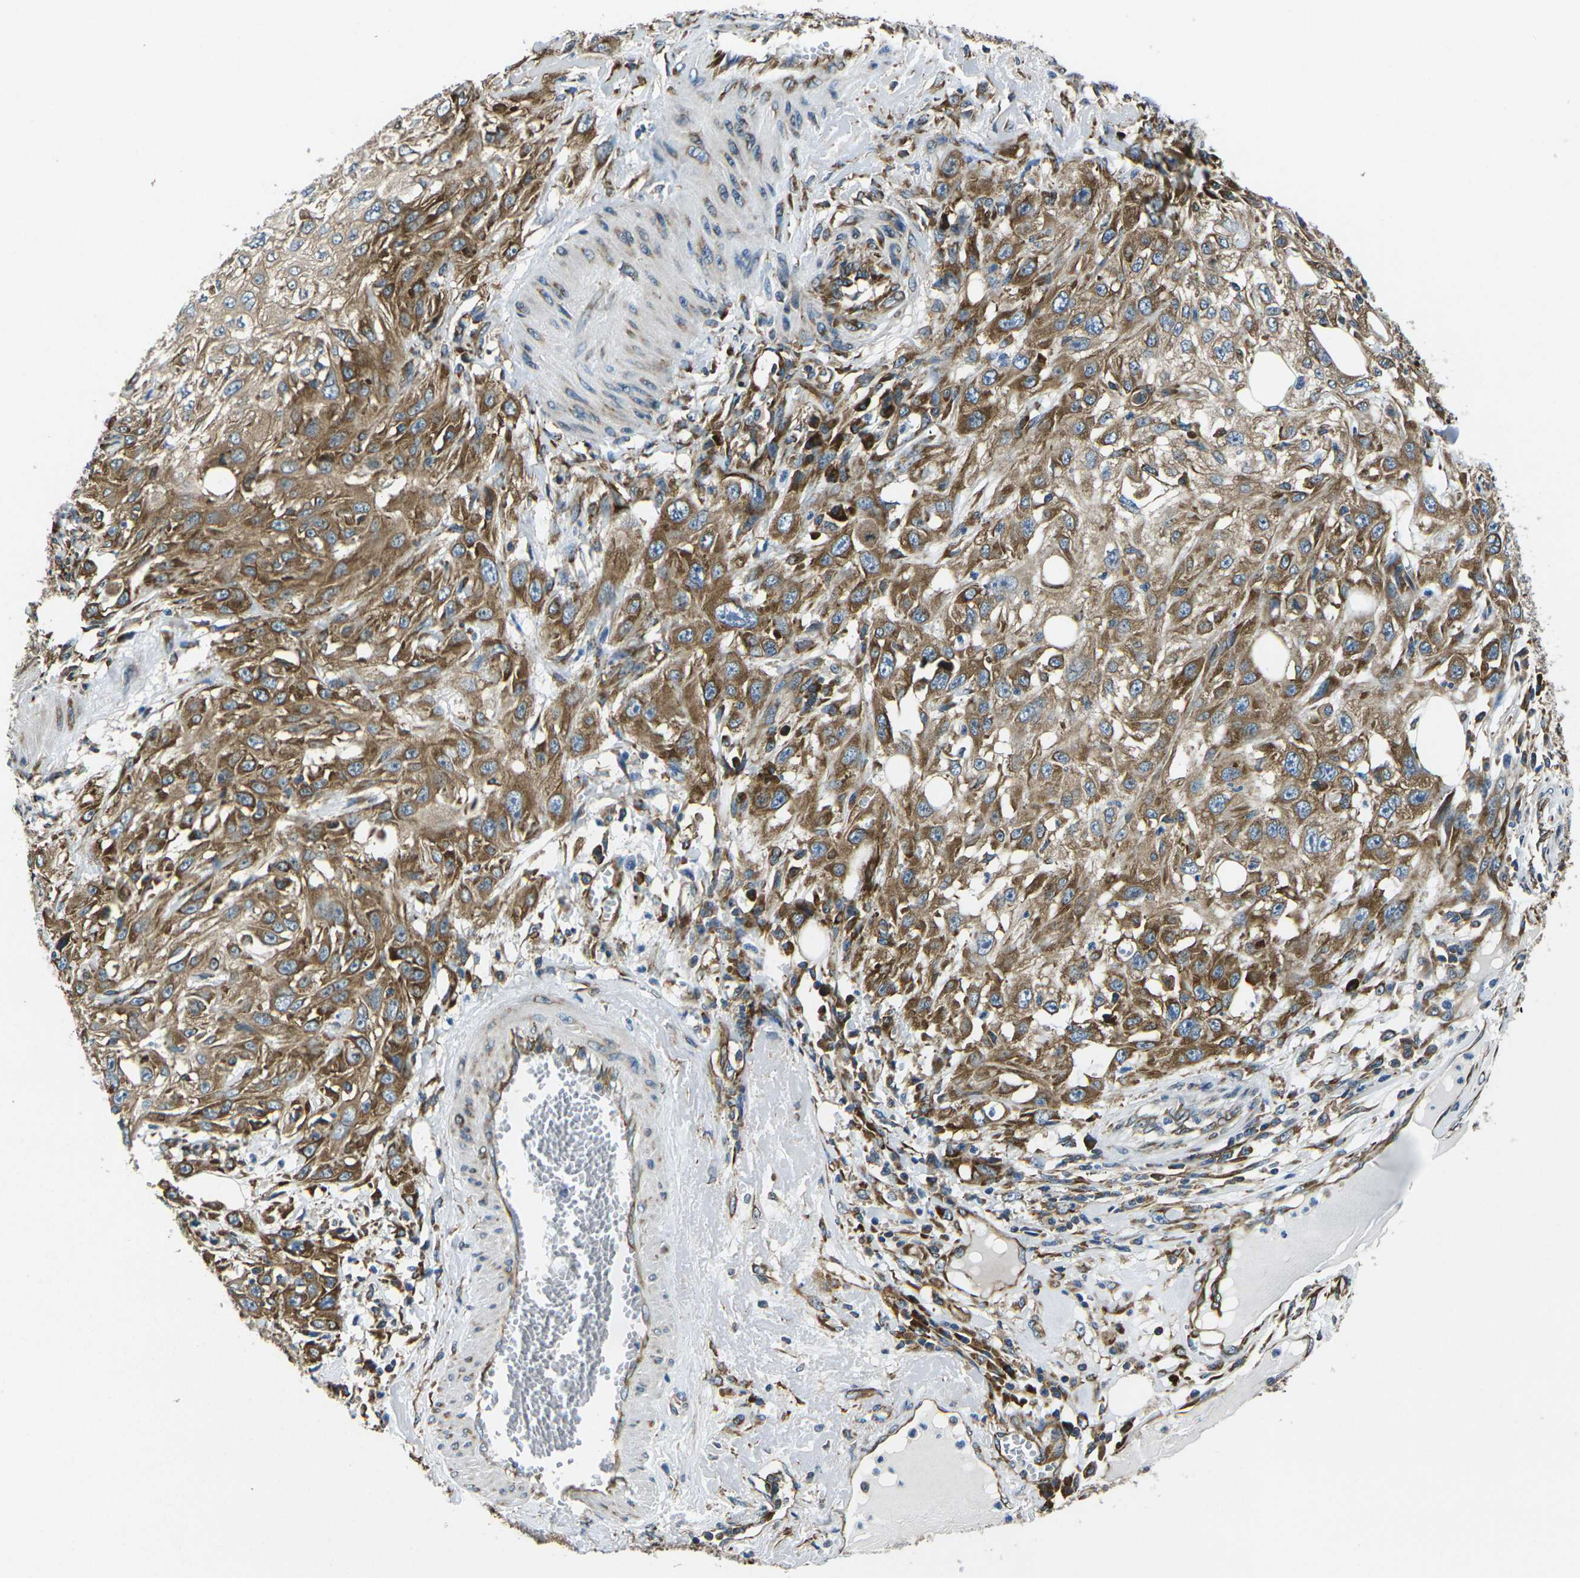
{"staining": {"intensity": "moderate", "quantity": ">75%", "location": "cytoplasmic/membranous"}, "tissue": "skin cancer", "cell_type": "Tumor cells", "image_type": "cancer", "snomed": [{"axis": "morphology", "description": "Squamous cell carcinoma, NOS"}, {"axis": "topography", "description": "Skin"}], "caption": "Immunohistochemistry image of neoplastic tissue: skin squamous cell carcinoma stained using IHC shows medium levels of moderate protein expression localized specifically in the cytoplasmic/membranous of tumor cells, appearing as a cytoplasmic/membranous brown color.", "gene": "RPSA", "patient": {"sex": "male", "age": 75}}